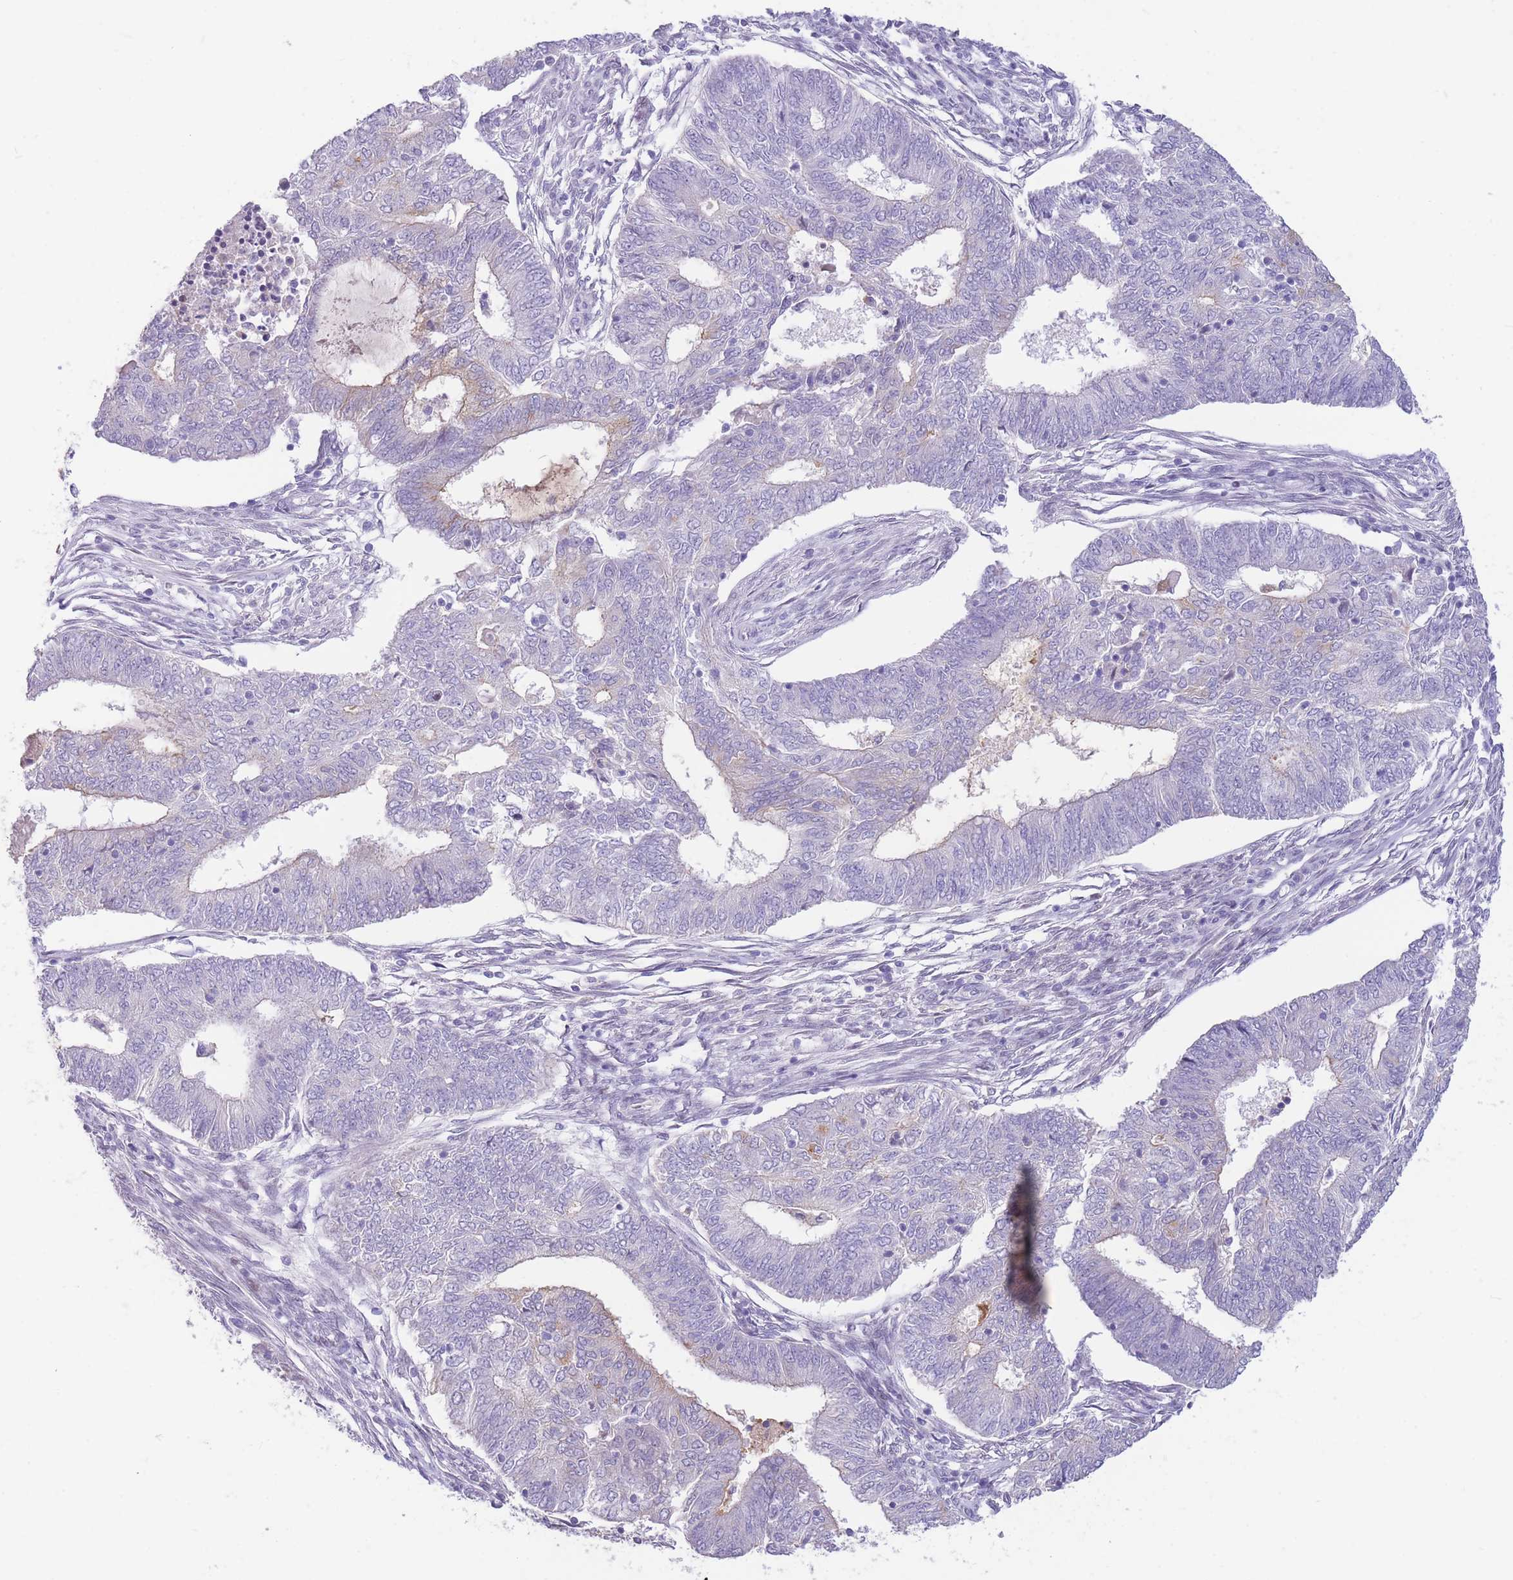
{"staining": {"intensity": "negative", "quantity": "none", "location": "none"}, "tissue": "endometrial cancer", "cell_type": "Tumor cells", "image_type": "cancer", "snomed": [{"axis": "morphology", "description": "Adenocarcinoma, NOS"}, {"axis": "topography", "description": "Endometrium"}], "caption": "Immunohistochemistry (IHC) photomicrograph of endometrial adenocarcinoma stained for a protein (brown), which demonstrates no positivity in tumor cells.", "gene": "SHCBP1", "patient": {"sex": "female", "age": 62}}